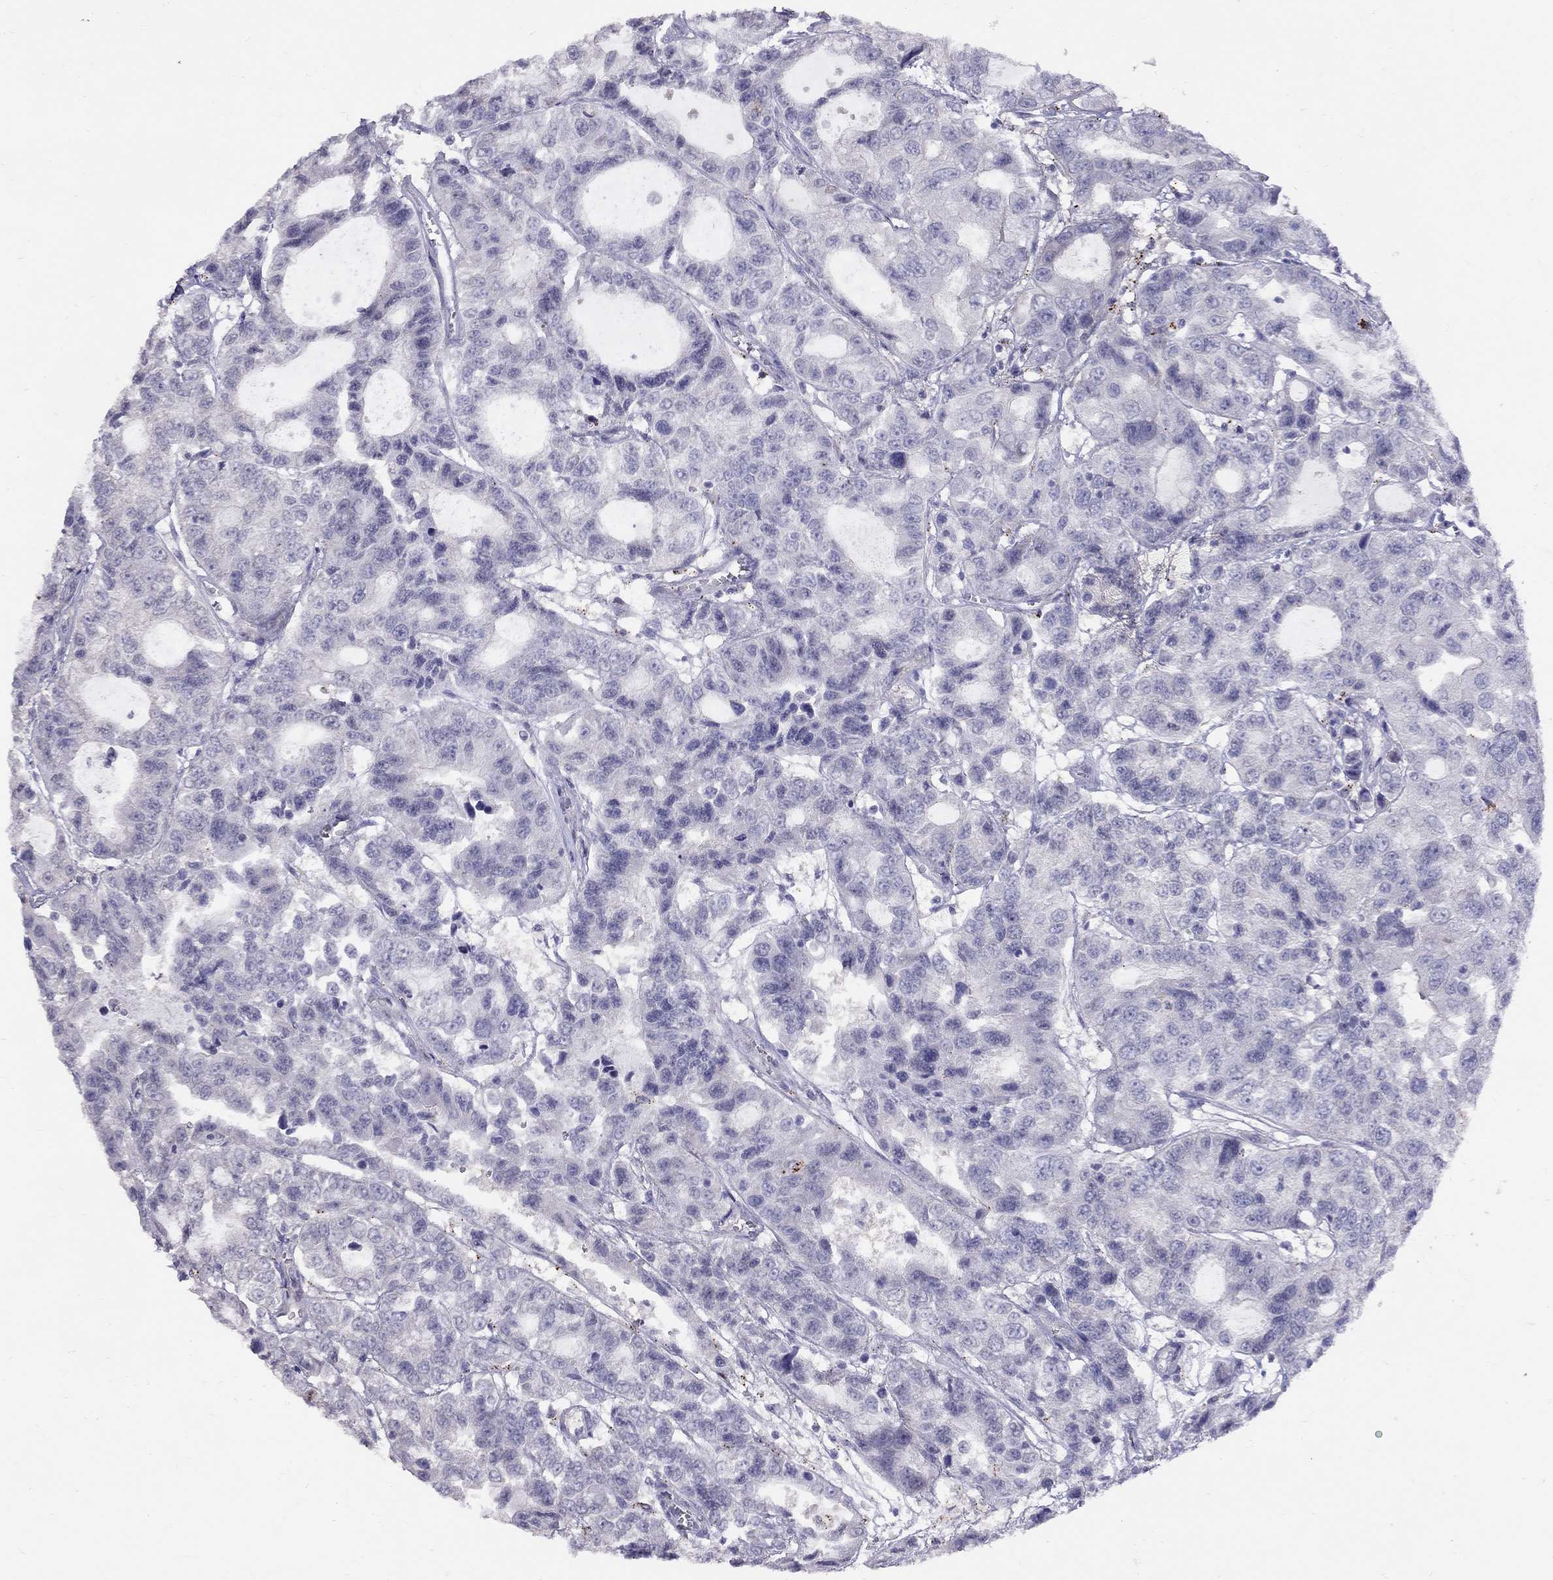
{"staining": {"intensity": "negative", "quantity": "none", "location": "none"}, "tissue": "urothelial cancer", "cell_type": "Tumor cells", "image_type": "cancer", "snomed": [{"axis": "morphology", "description": "Urothelial carcinoma, NOS"}, {"axis": "morphology", "description": "Urothelial carcinoma, High grade"}, {"axis": "topography", "description": "Urinary bladder"}], "caption": "An image of human transitional cell carcinoma is negative for staining in tumor cells.", "gene": "MAGEB4", "patient": {"sex": "female", "age": 73}}